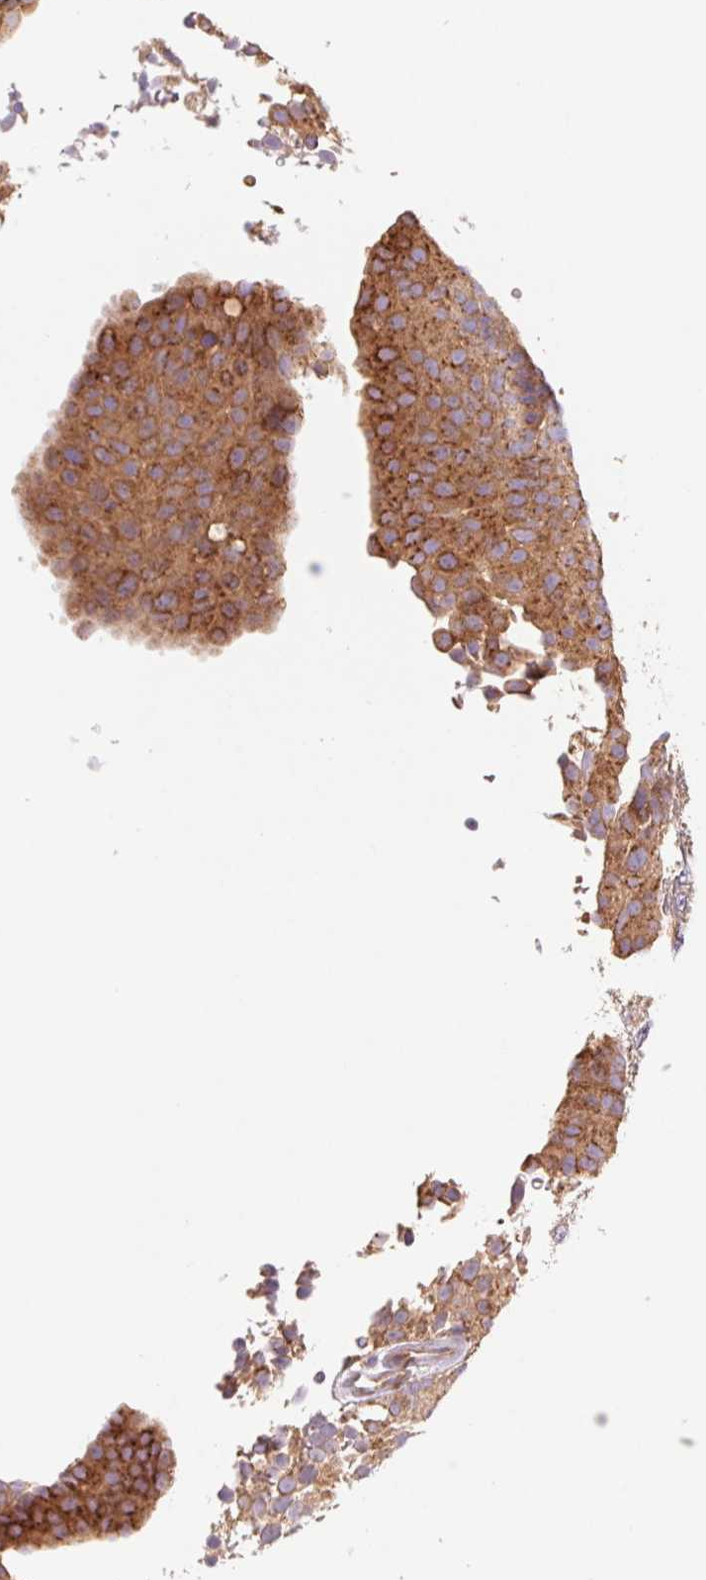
{"staining": {"intensity": "moderate", "quantity": ">75%", "location": "cytoplasmic/membranous"}, "tissue": "urothelial cancer", "cell_type": "Tumor cells", "image_type": "cancer", "snomed": [{"axis": "morphology", "description": "Urothelial carcinoma, Low grade"}, {"axis": "topography", "description": "Urinary bladder"}], "caption": "Moderate cytoplasmic/membranous protein expression is seen in approximately >75% of tumor cells in low-grade urothelial carcinoma. (brown staining indicates protein expression, while blue staining denotes nuclei).", "gene": "RAB1A", "patient": {"sex": "male", "age": 78}}